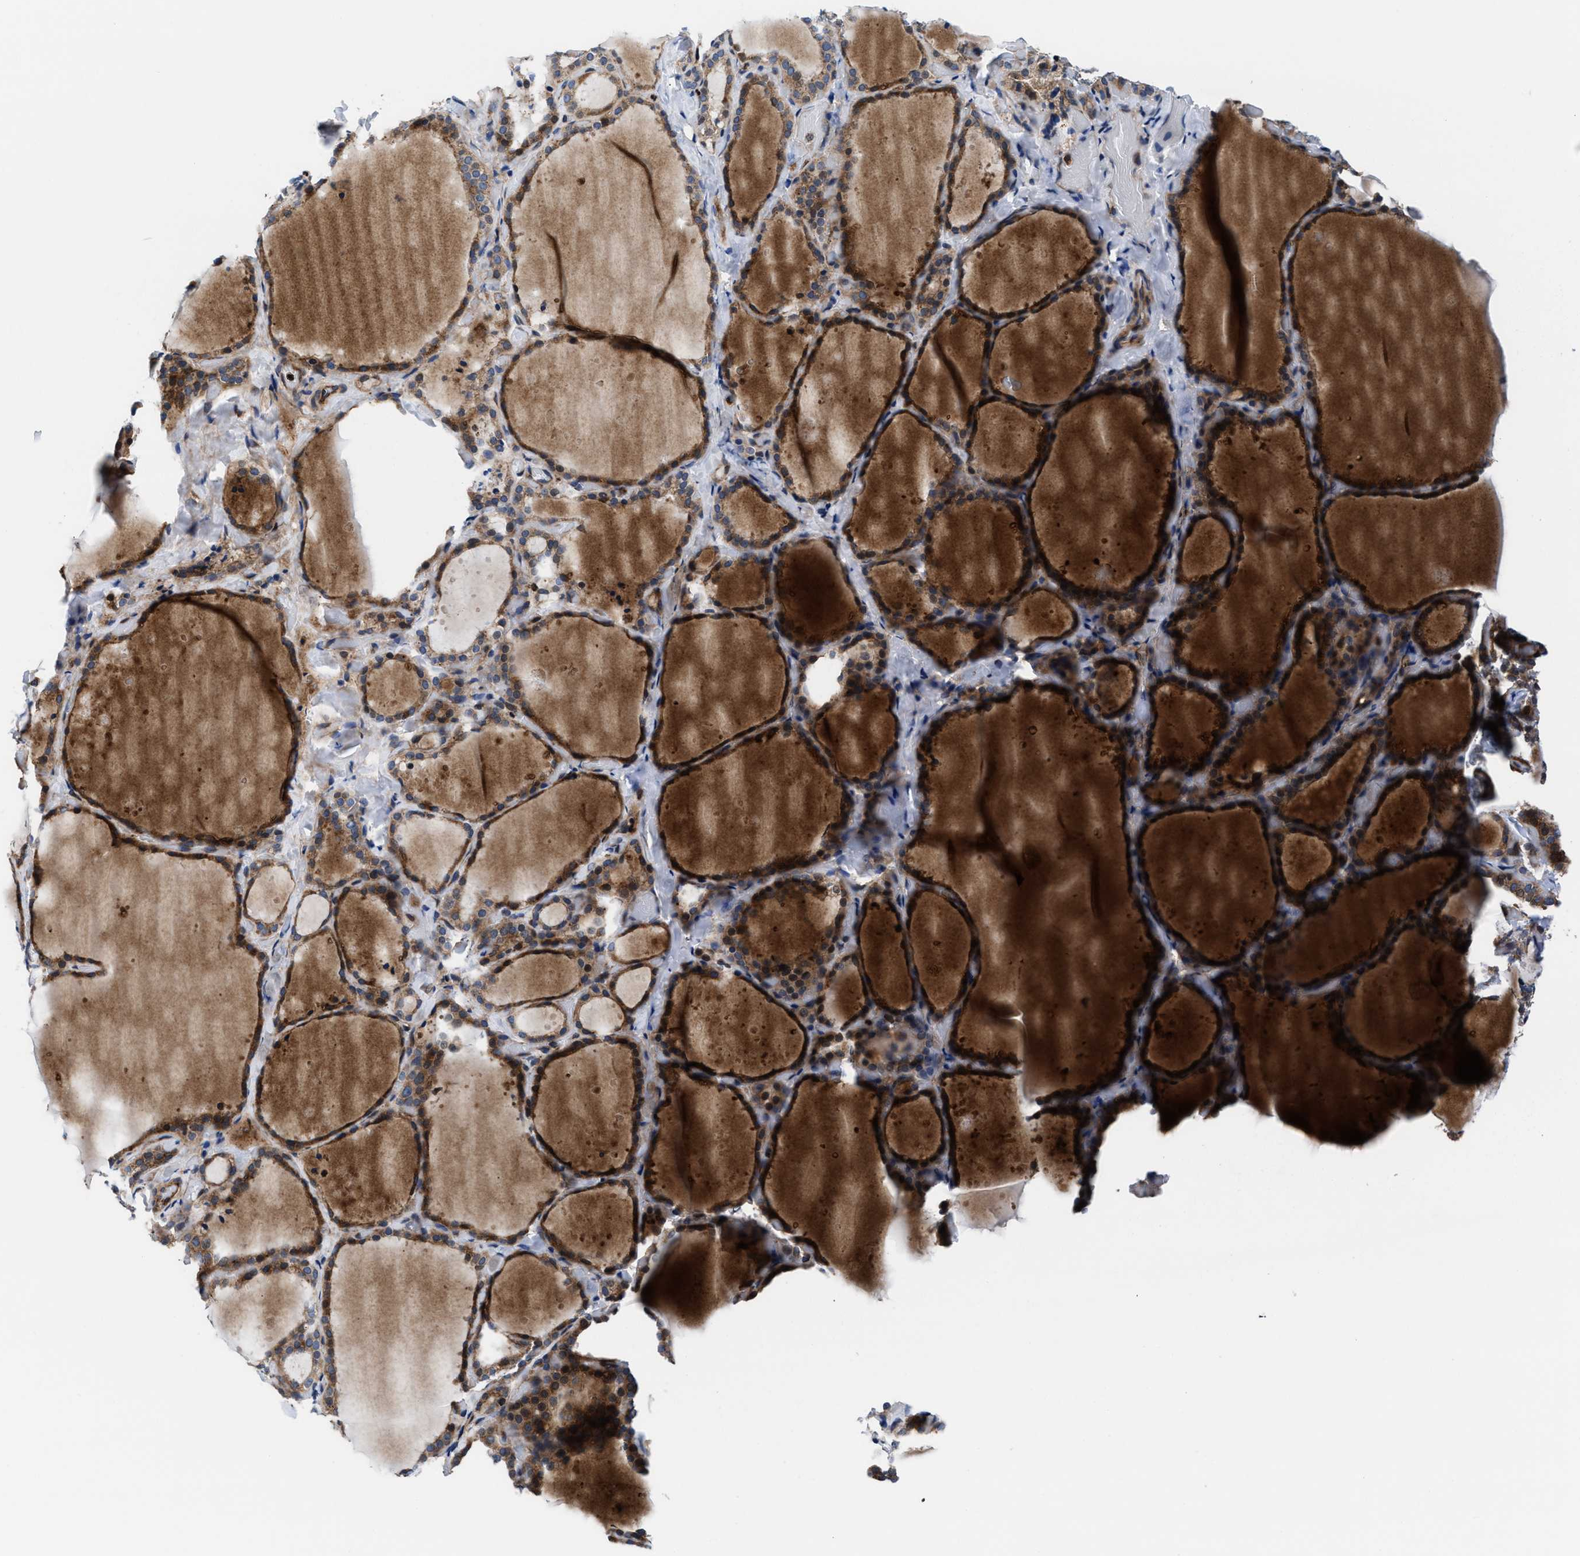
{"staining": {"intensity": "moderate", "quantity": ">75%", "location": "cytoplasmic/membranous"}, "tissue": "thyroid gland", "cell_type": "Glandular cells", "image_type": "normal", "snomed": [{"axis": "morphology", "description": "Normal tissue, NOS"}, {"axis": "topography", "description": "Thyroid gland"}], "caption": "A micrograph of human thyroid gland stained for a protein reveals moderate cytoplasmic/membranous brown staining in glandular cells.", "gene": "PRR15L", "patient": {"sex": "female", "age": 44}}